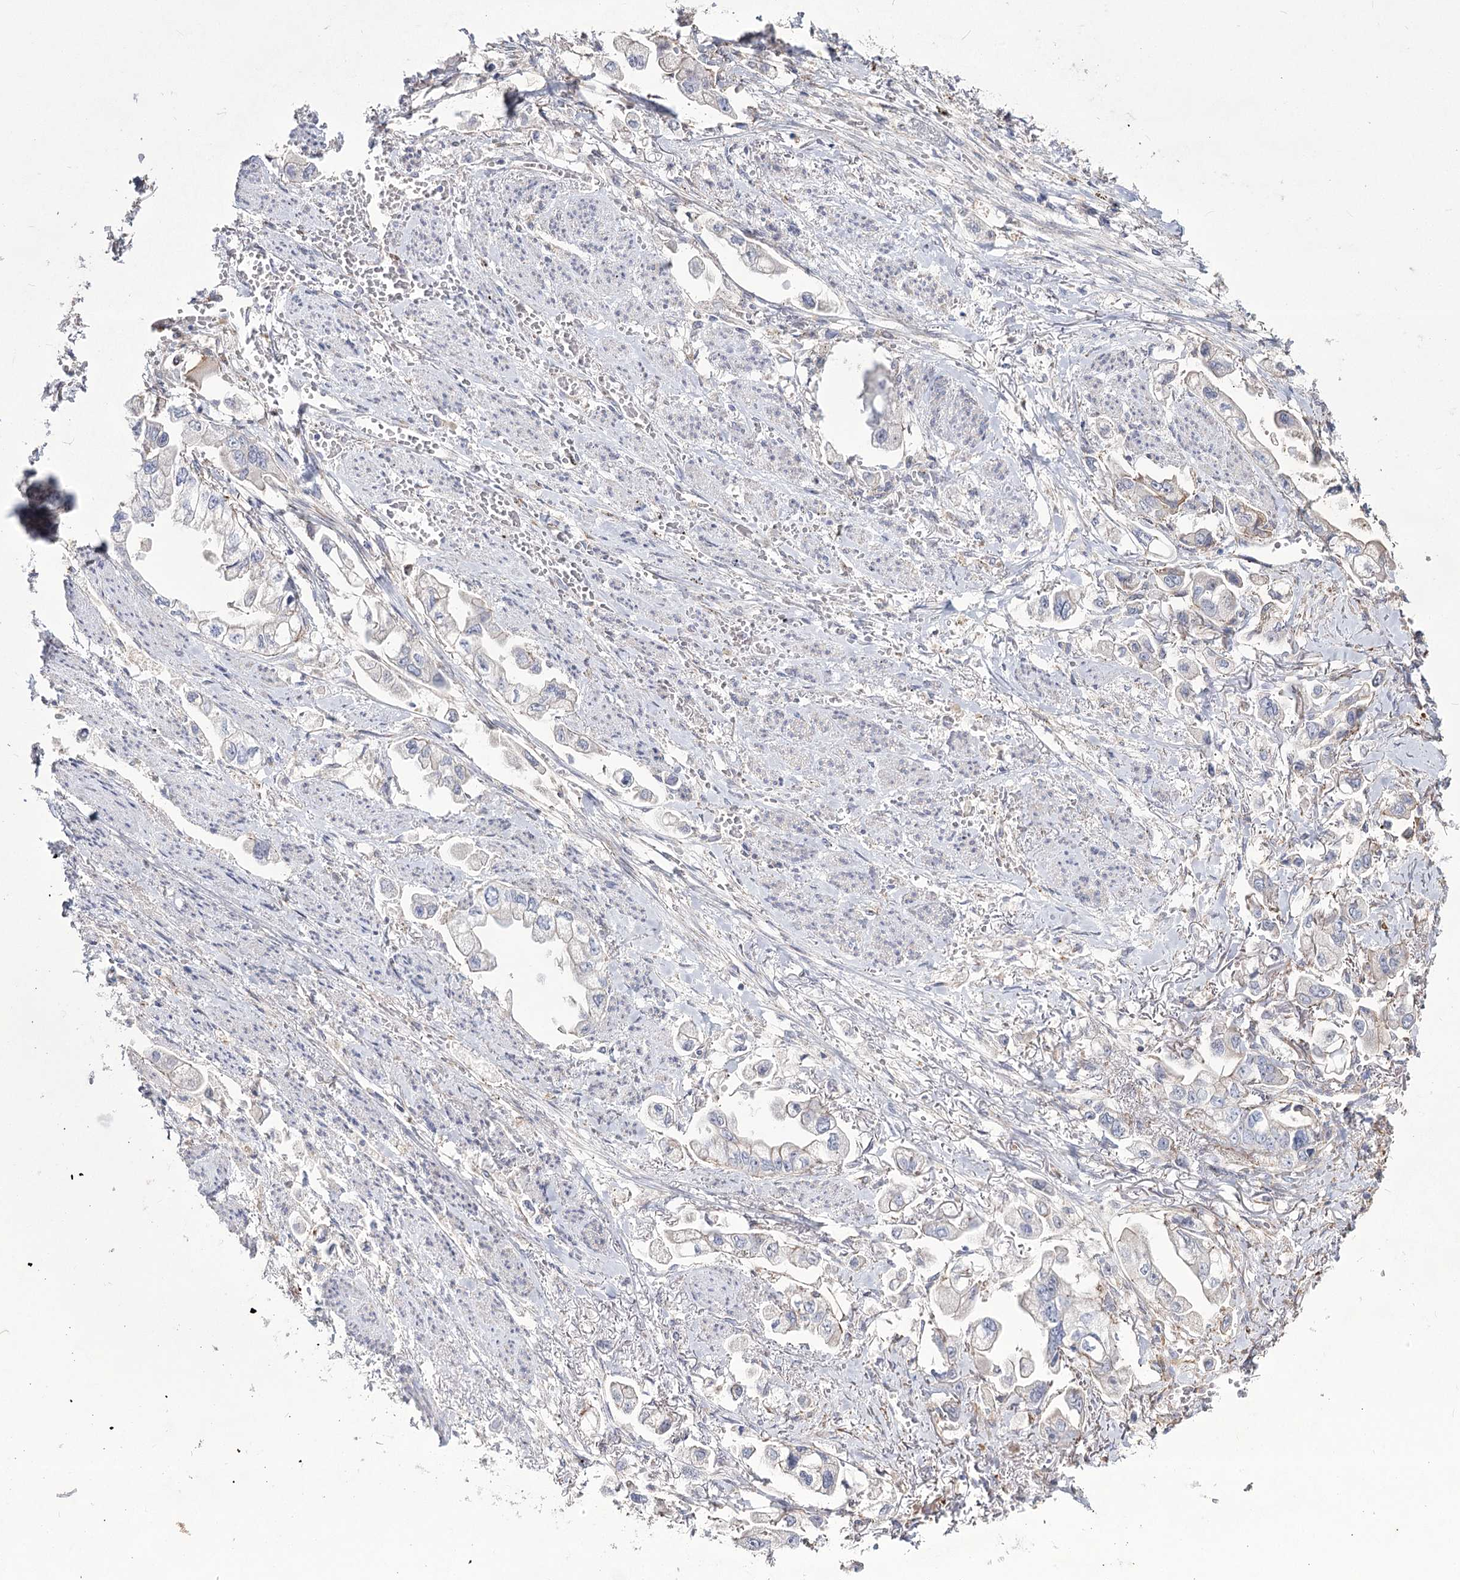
{"staining": {"intensity": "negative", "quantity": "none", "location": "none"}, "tissue": "stomach cancer", "cell_type": "Tumor cells", "image_type": "cancer", "snomed": [{"axis": "morphology", "description": "Adenocarcinoma, NOS"}, {"axis": "topography", "description": "Stomach"}], "caption": "IHC micrograph of neoplastic tissue: human stomach cancer (adenocarcinoma) stained with DAB (3,3'-diaminobenzidine) reveals no significant protein staining in tumor cells. Brightfield microscopy of immunohistochemistry stained with DAB (brown) and hematoxylin (blue), captured at high magnification.", "gene": "ME3", "patient": {"sex": "male", "age": 62}}